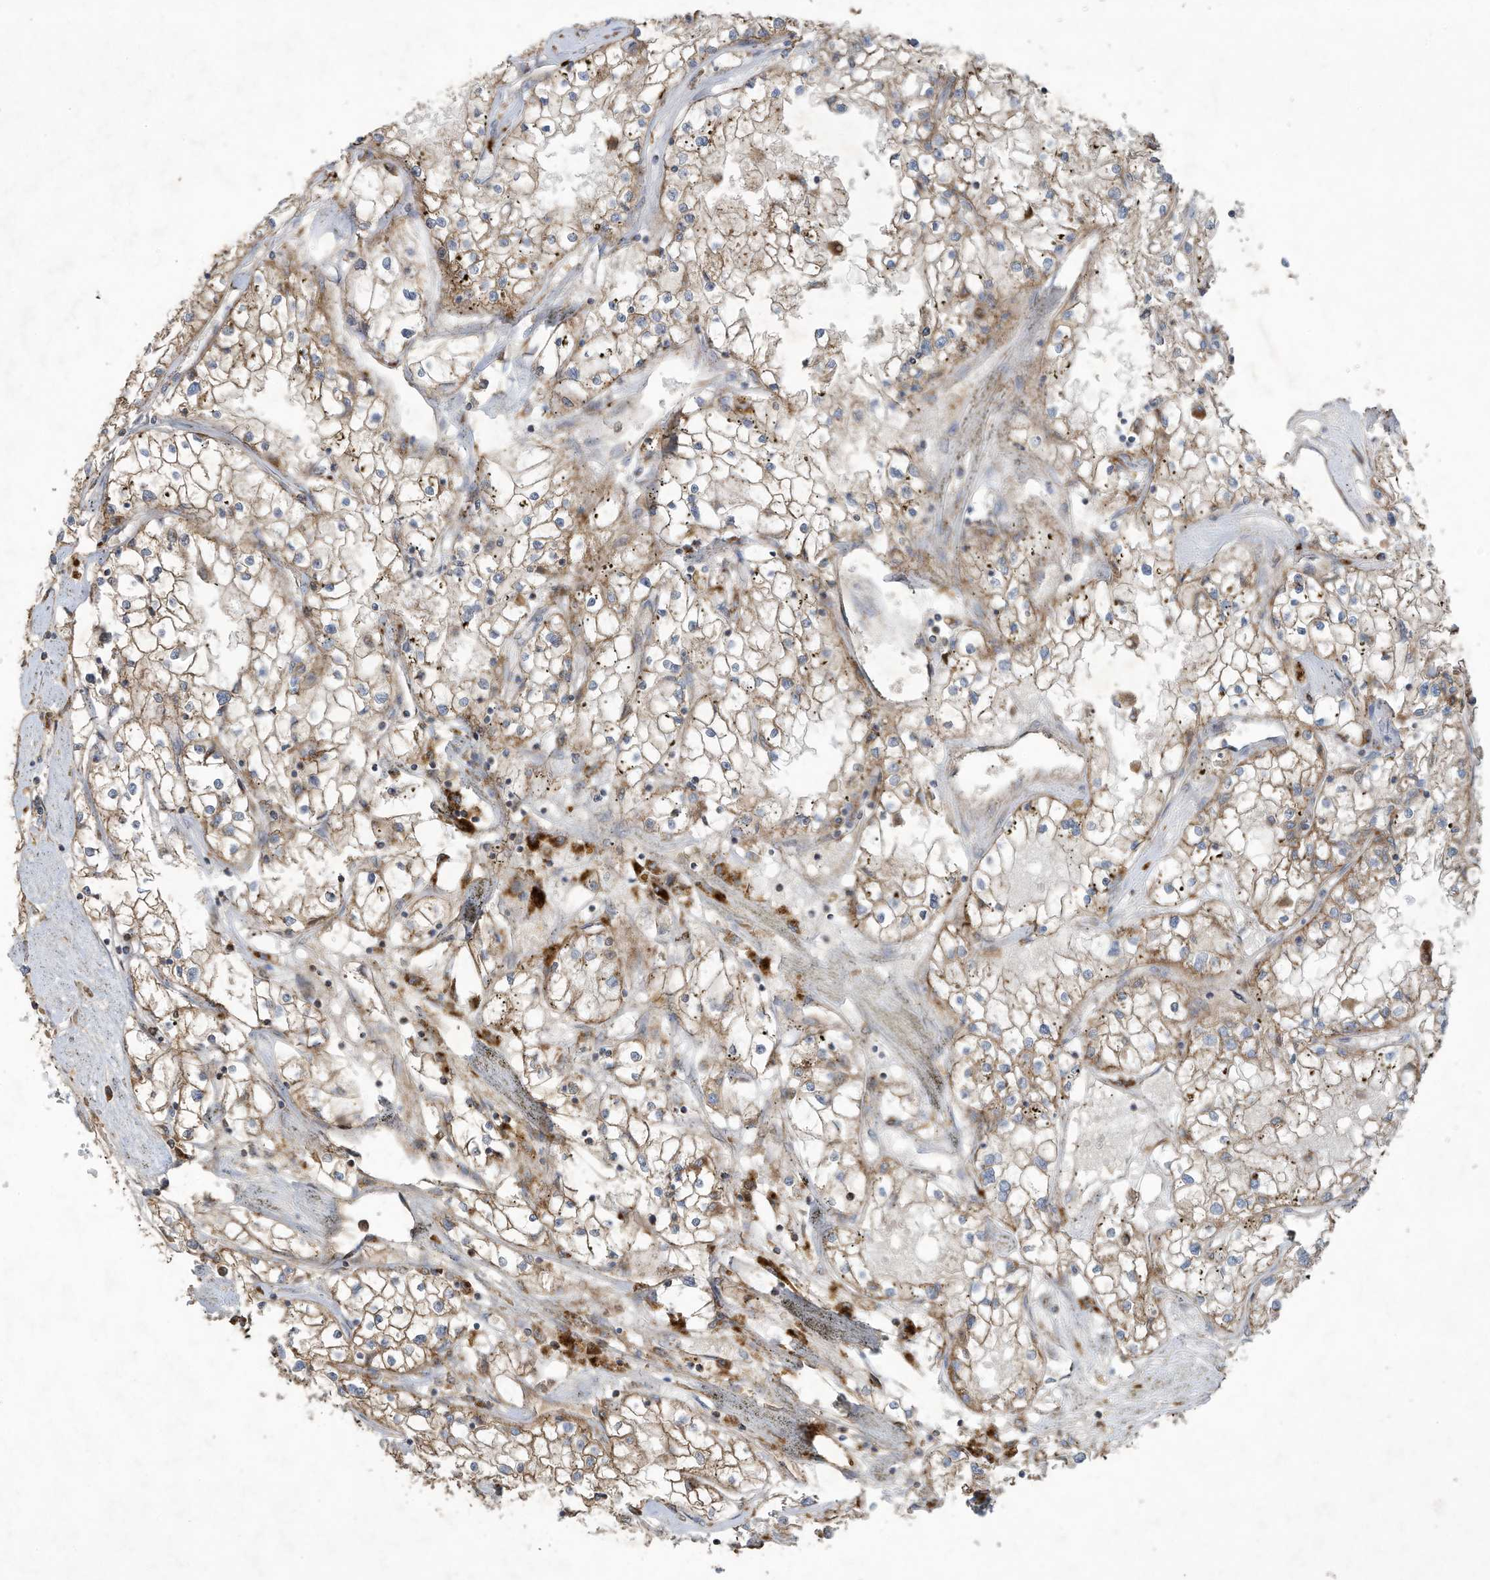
{"staining": {"intensity": "moderate", "quantity": "25%-75%", "location": "cytoplasmic/membranous"}, "tissue": "renal cancer", "cell_type": "Tumor cells", "image_type": "cancer", "snomed": [{"axis": "morphology", "description": "Adenocarcinoma, NOS"}, {"axis": "topography", "description": "Kidney"}], "caption": "Renal cancer stained with immunohistochemistry (IHC) displays moderate cytoplasmic/membranous staining in approximately 25%-75% of tumor cells.", "gene": "C2orf74", "patient": {"sex": "male", "age": 56}}